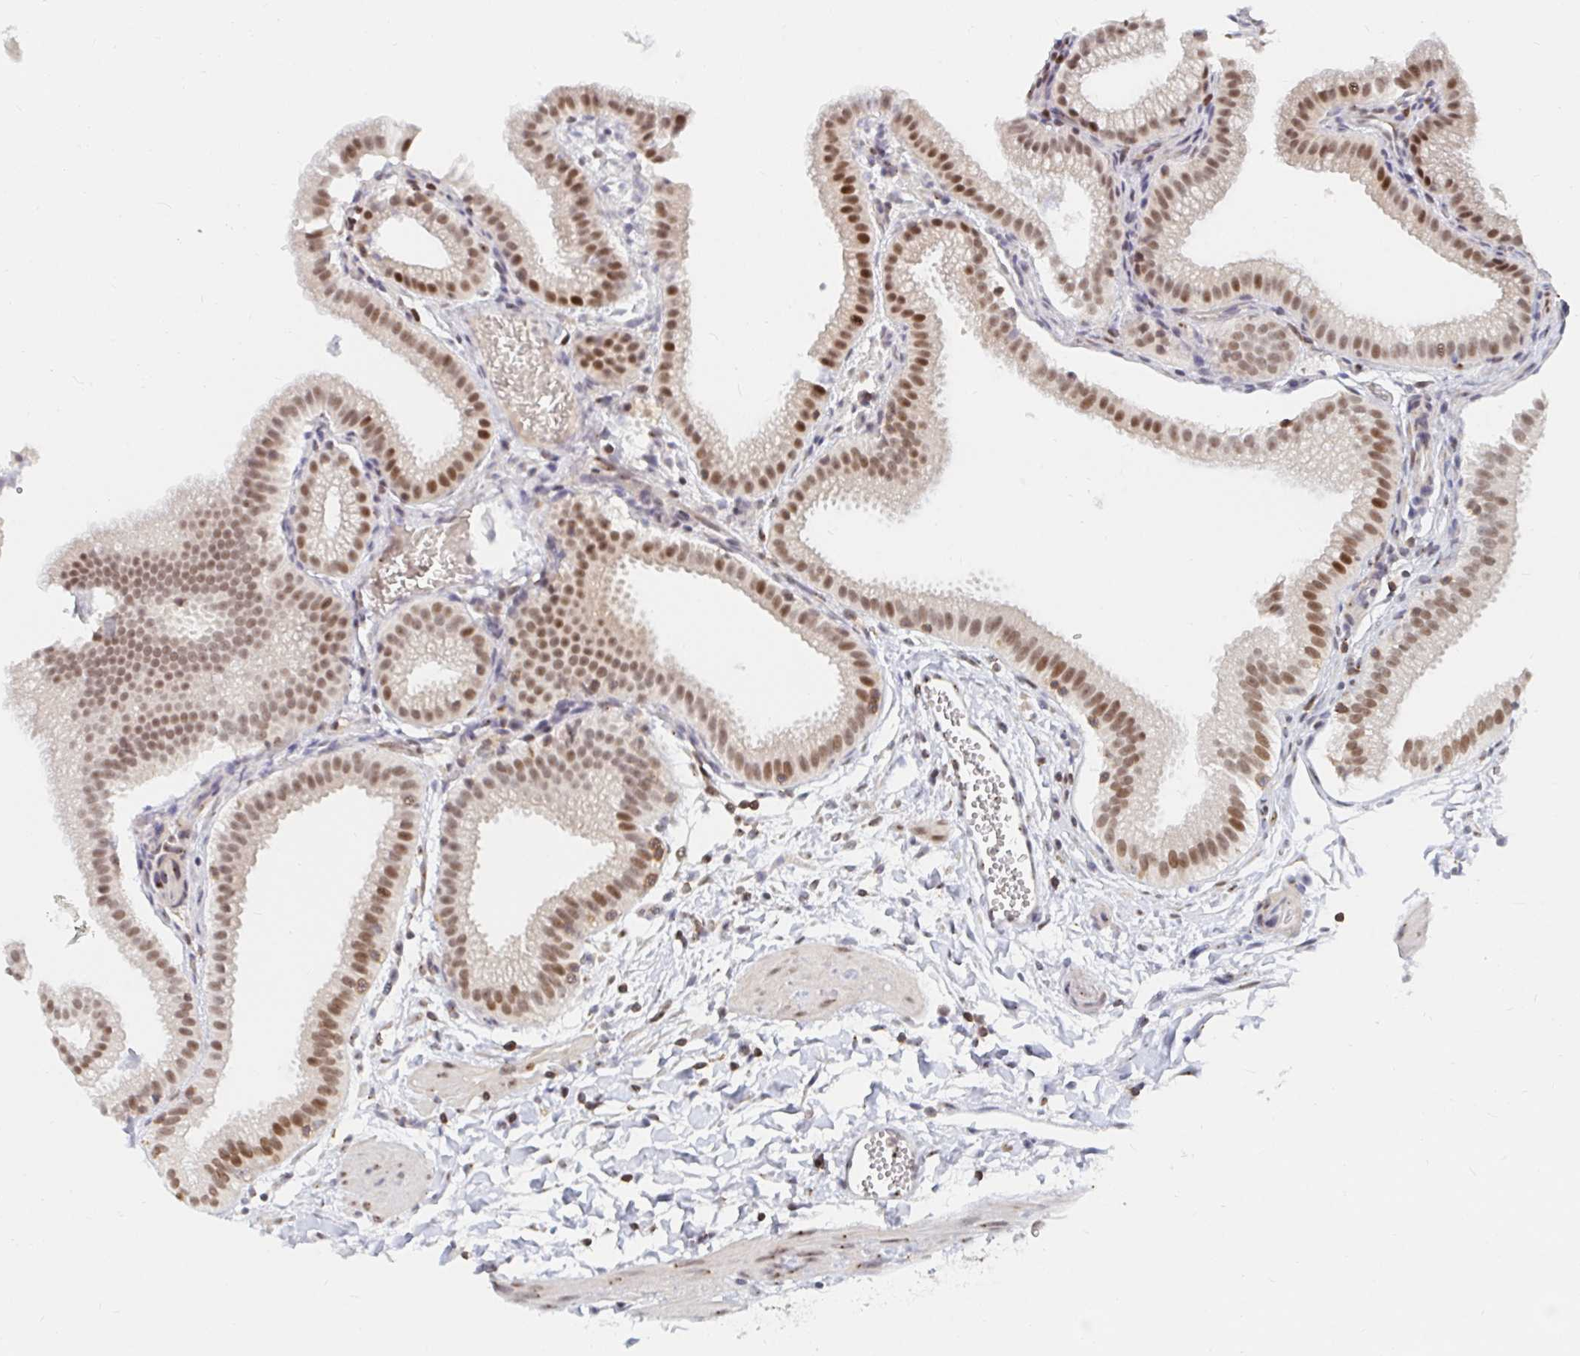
{"staining": {"intensity": "moderate", "quantity": ">75%", "location": "nuclear"}, "tissue": "gallbladder", "cell_type": "Glandular cells", "image_type": "normal", "snomed": [{"axis": "morphology", "description": "Normal tissue, NOS"}, {"axis": "topography", "description": "Gallbladder"}], "caption": "DAB immunohistochemical staining of benign human gallbladder reveals moderate nuclear protein expression in approximately >75% of glandular cells. (Brightfield microscopy of DAB IHC at high magnification).", "gene": "CHD2", "patient": {"sex": "female", "age": 63}}